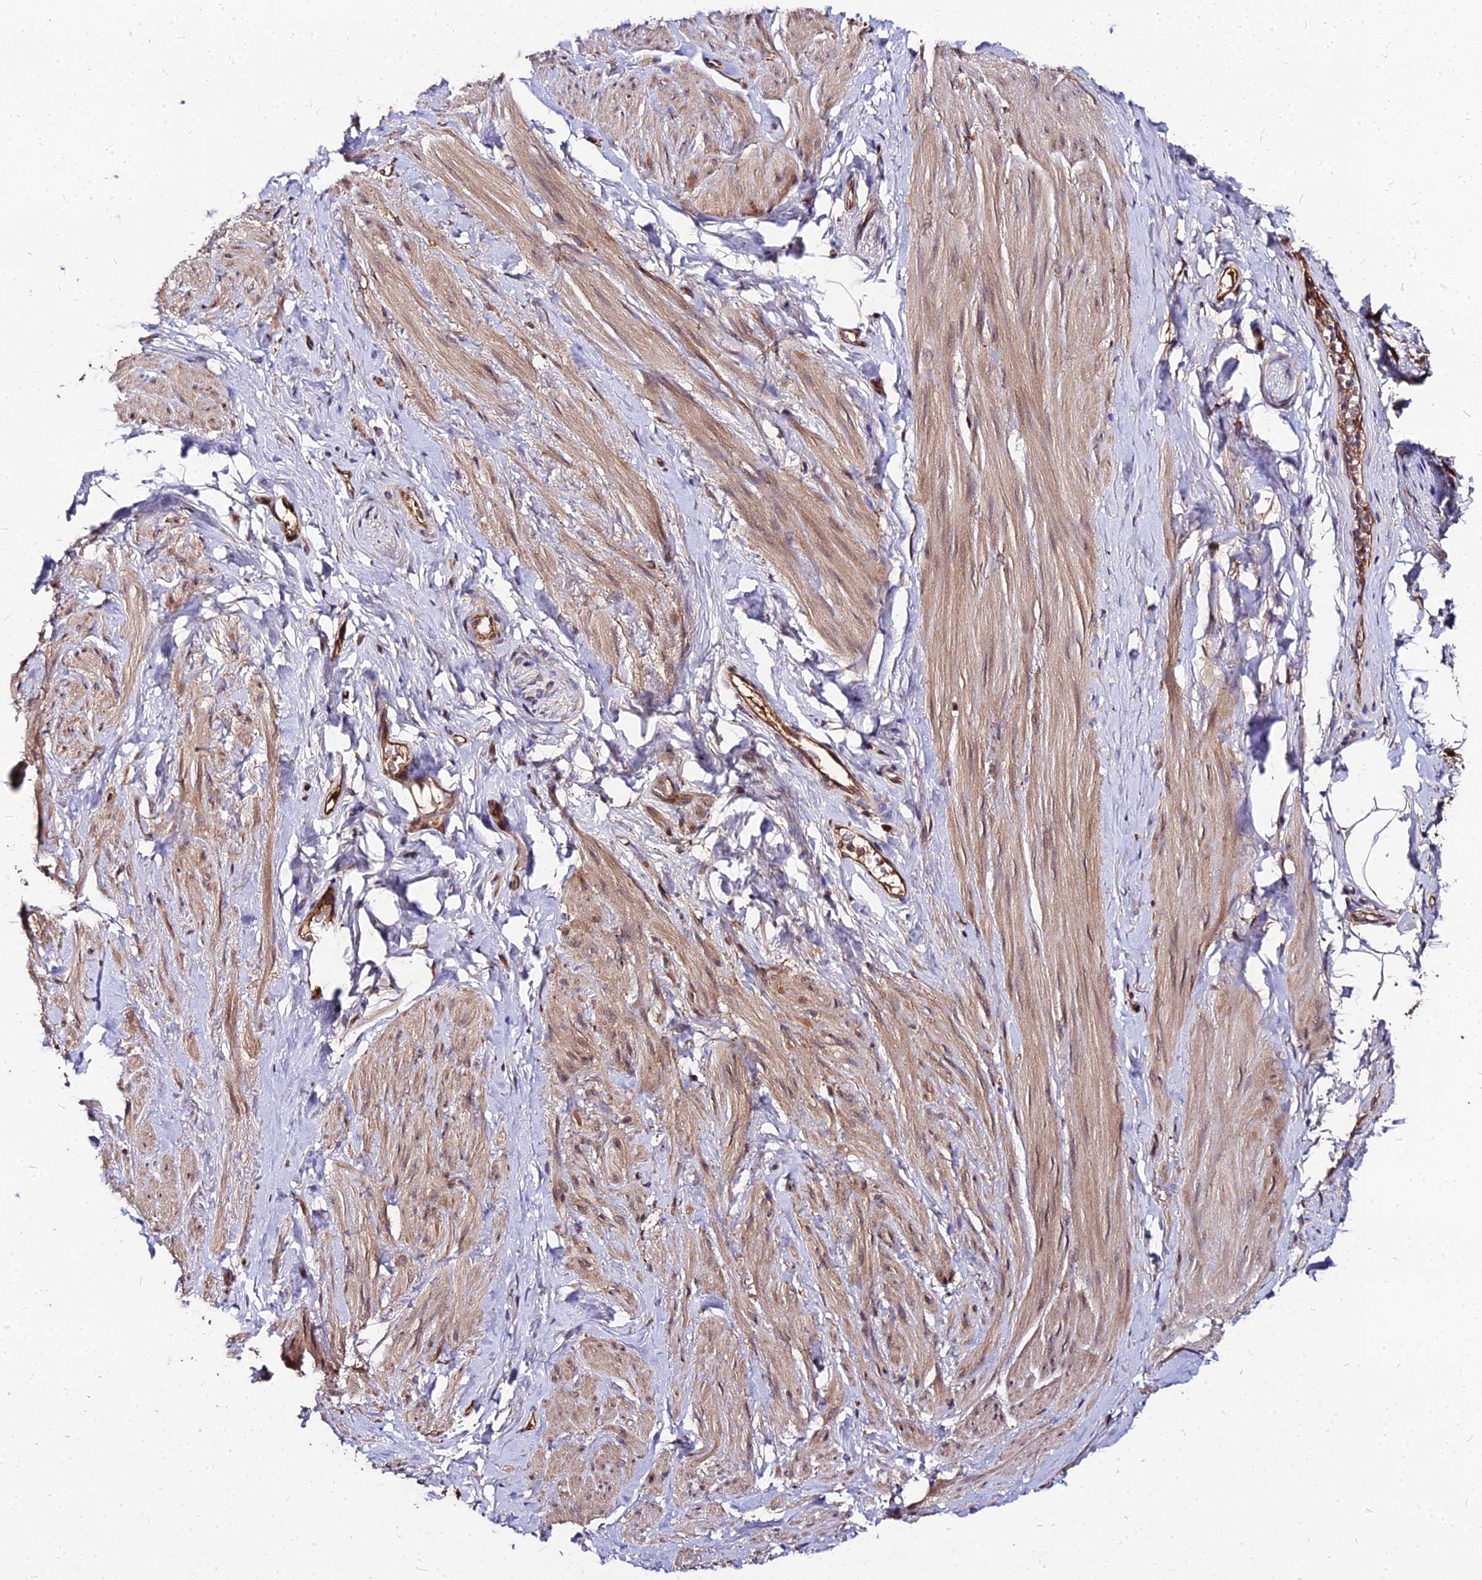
{"staining": {"intensity": "moderate", "quantity": ">75%", "location": "cytoplasmic/membranous"}, "tissue": "smooth muscle", "cell_type": "Smooth muscle cells", "image_type": "normal", "snomed": [{"axis": "morphology", "description": "Normal tissue, NOS"}, {"axis": "topography", "description": "Smooth muscle"}, {"axis": "topography", "description": "Peripheral nerve tissue"}], "caption": "Immunohistochemical staining of unremarkable smooth muscle reveals moderate cytoplasmic/membranous protein expression in about >75% of smooth muscle cells. (brown staining indicates protein expression, while blue staining denotes nuclei).", "gene": "PDE4D", "patient": {"sex": "male", "age": 69}}